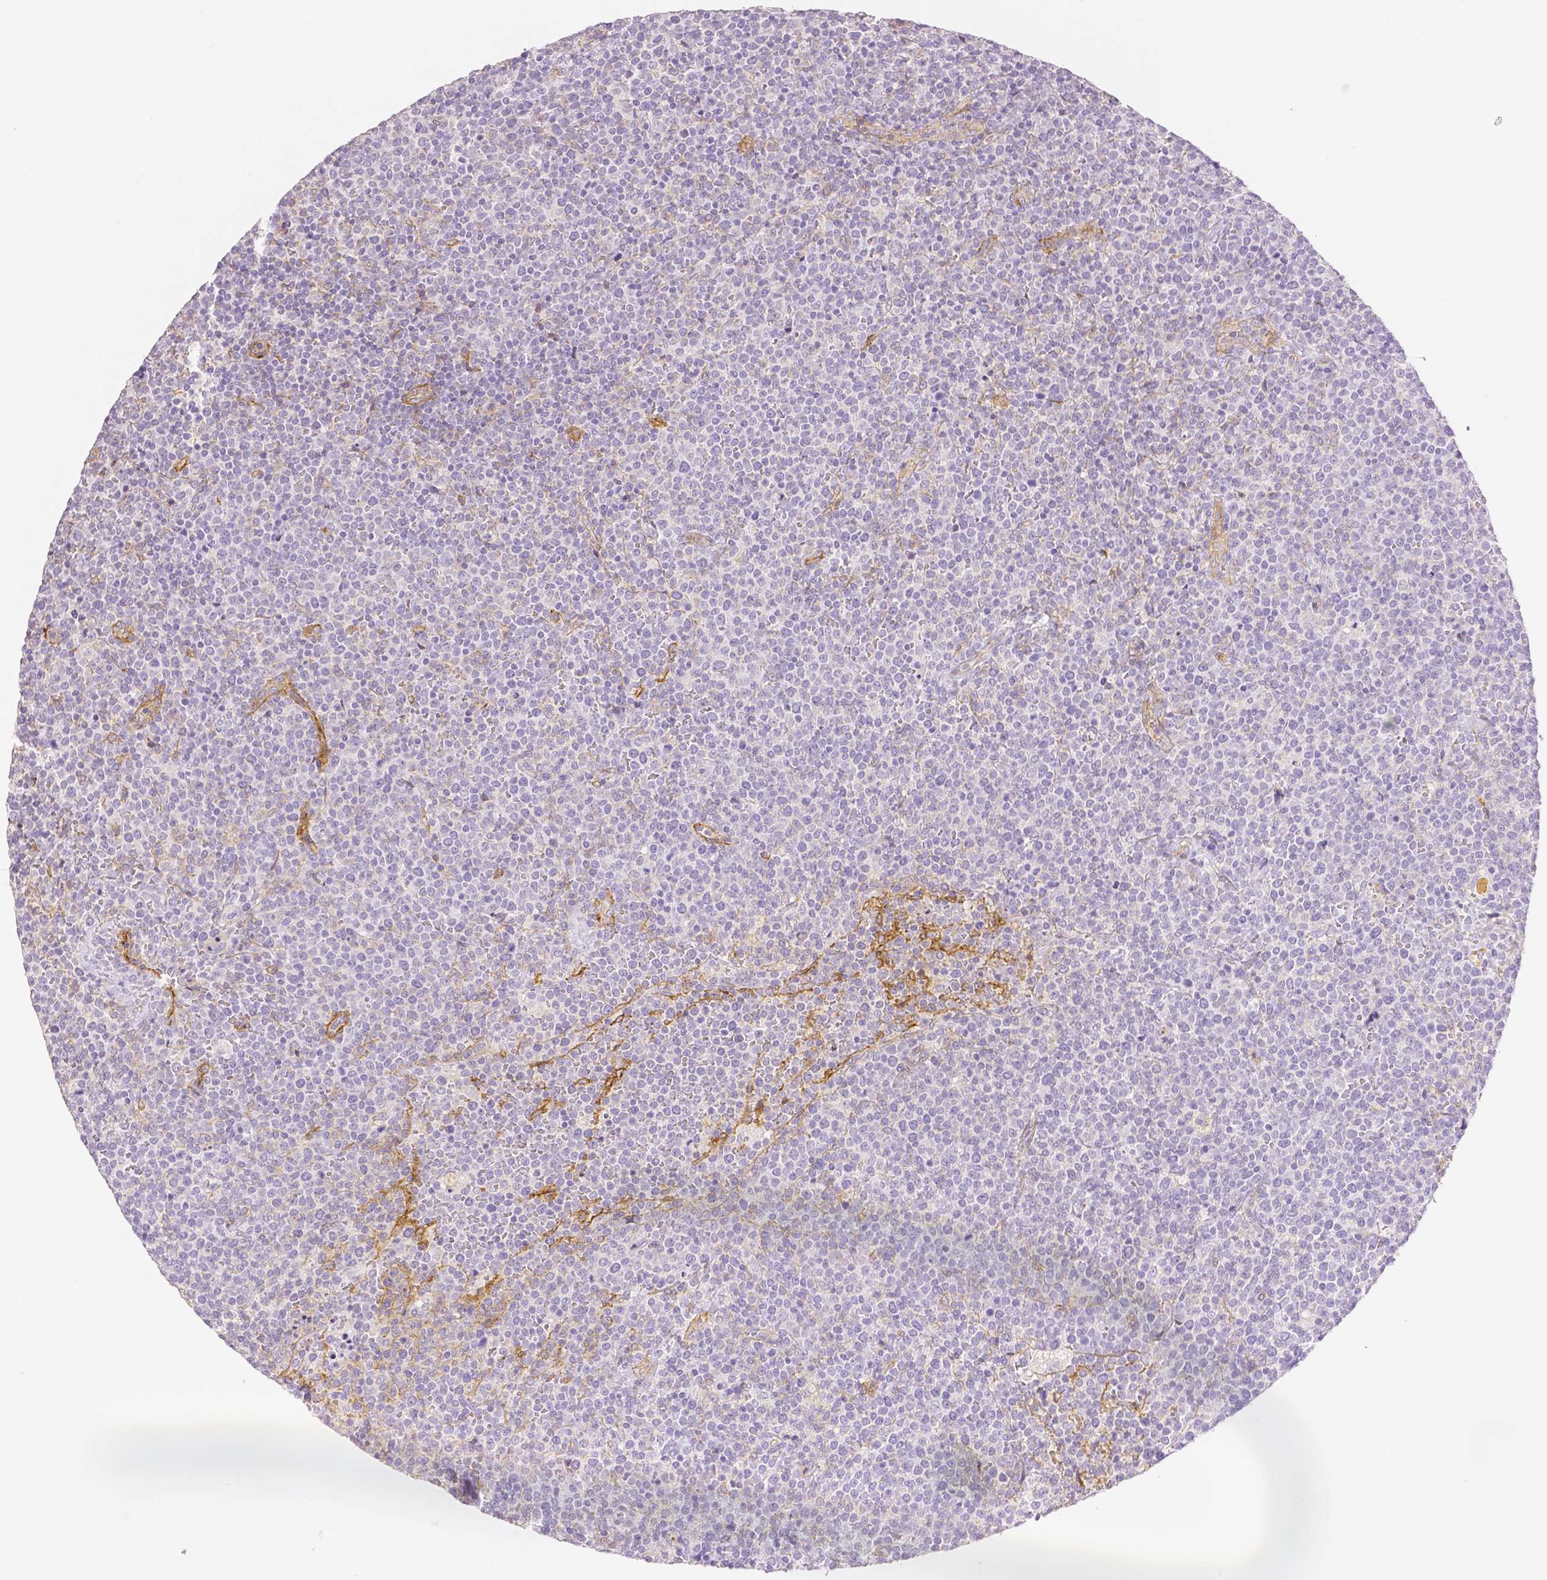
{"staining": {"intensity": "negative", "quantity": "none", "location": "none"}, "tissue": "lymphoma", "cell_type": "Tumor cells", "image_type": "cancer", "snomed": [{"axis": "morphology", "description": "Malignant lymphoma, non-Hodgkin's type, High grade"}, {"axis": "topography", "description": "Lymph node"}], "caption": "An IHC micrograph of high-grade malignant lymphoma, non-Hodgkin's type is shown. There is no staining in tumor cells of high-grade malignant lymphoma, non-Hodgkin's type. (DAB immunohistochemistry visualized using brightfield microscopy, high magnification).", "gene": "THY1", "patient": {"sex": "male", "age": 61}}